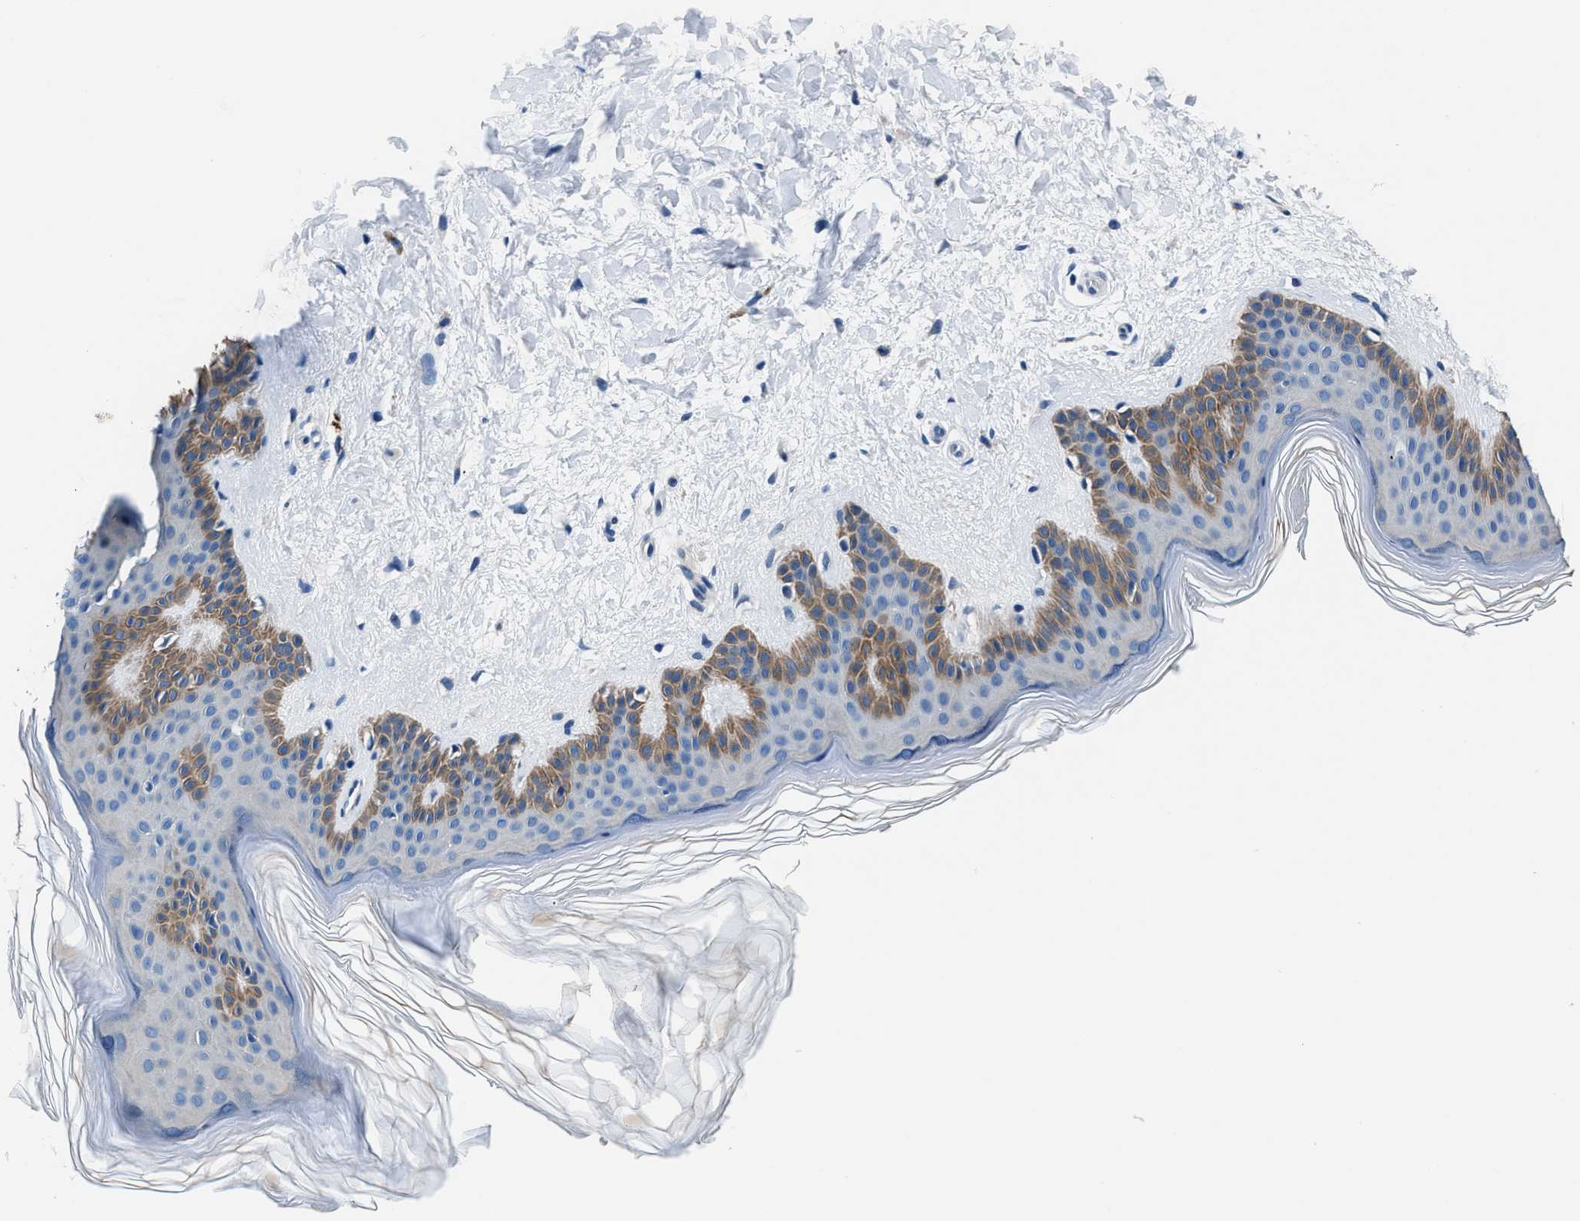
{"staining": {"intensity": "negative", "quantity": "none", "location": "none"}, "tissue": "skin", "cell_type": "Fibroblasts", "image_type": "normal", "snomed": [{"axis": "morphology", "description": "Normal tissue, NOS"}, {"axis": "morphology", "description": "Malignant melanoma, Metastatic site"}, {"axis": "topography", "description": "Skin"}], "caption": "Immunohistochemistry of unremarkable skin displays no staining in fibroblasts.", "gene": "NACAD", "patient": {"sex": "male", "age": 41}}